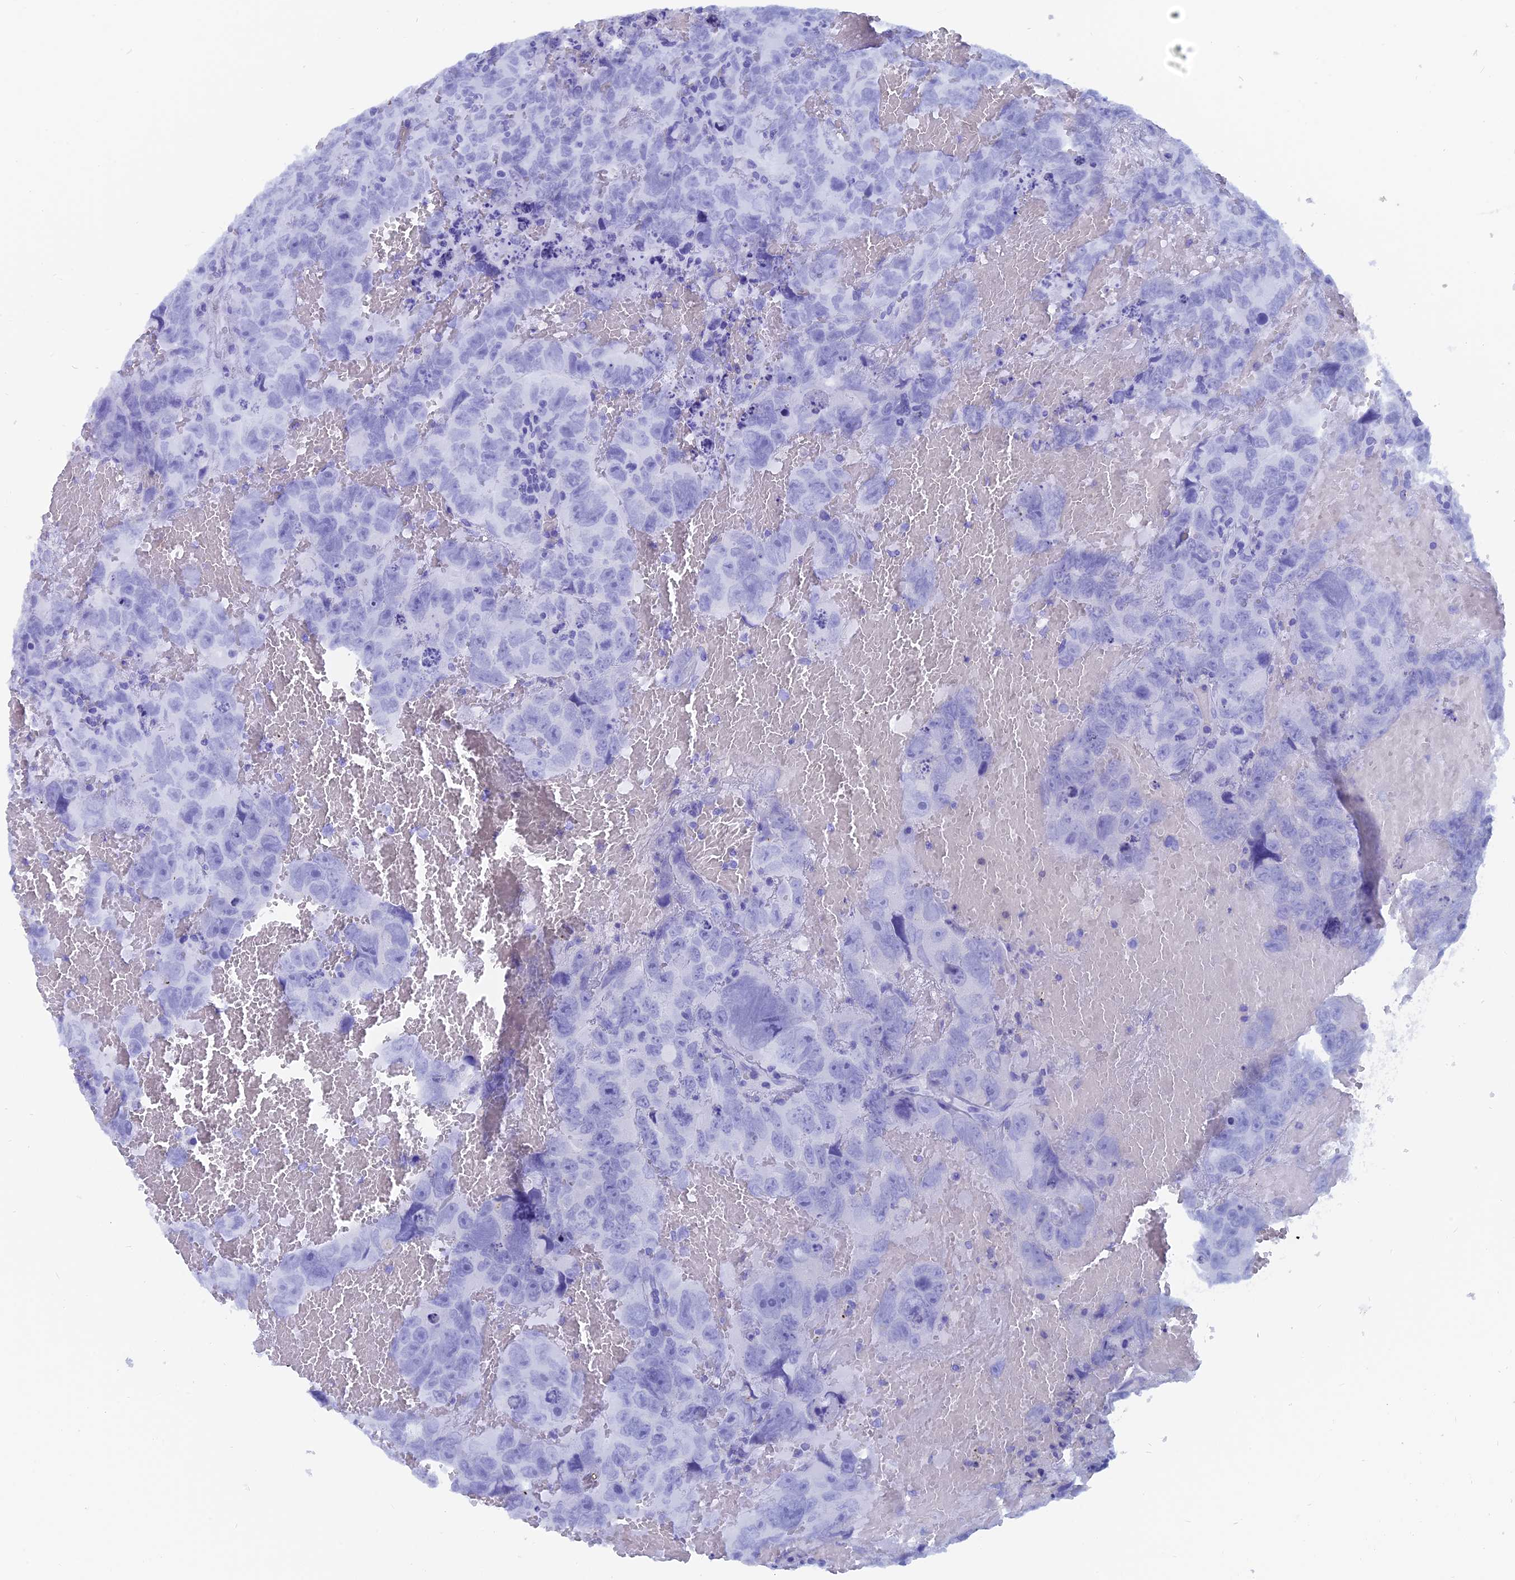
{"staining": {"intensity": "negative", "quantity": "none", "location": "none"}, "tissue": "testis cancer", "cell_type": "Tumor cells", "image_type": "cancer", "snomed": [{"axis": "morphology", "description": "Carcinoma, Embryonal, NOS"}, {"axis": "topography", "description": "Testis"}], "caption": "A micrograph of human testis embryonal carcinoma is negative for staining in tumor cells.", "gene": "CAPS", "patient": {"sex": "male", "age": 45}}